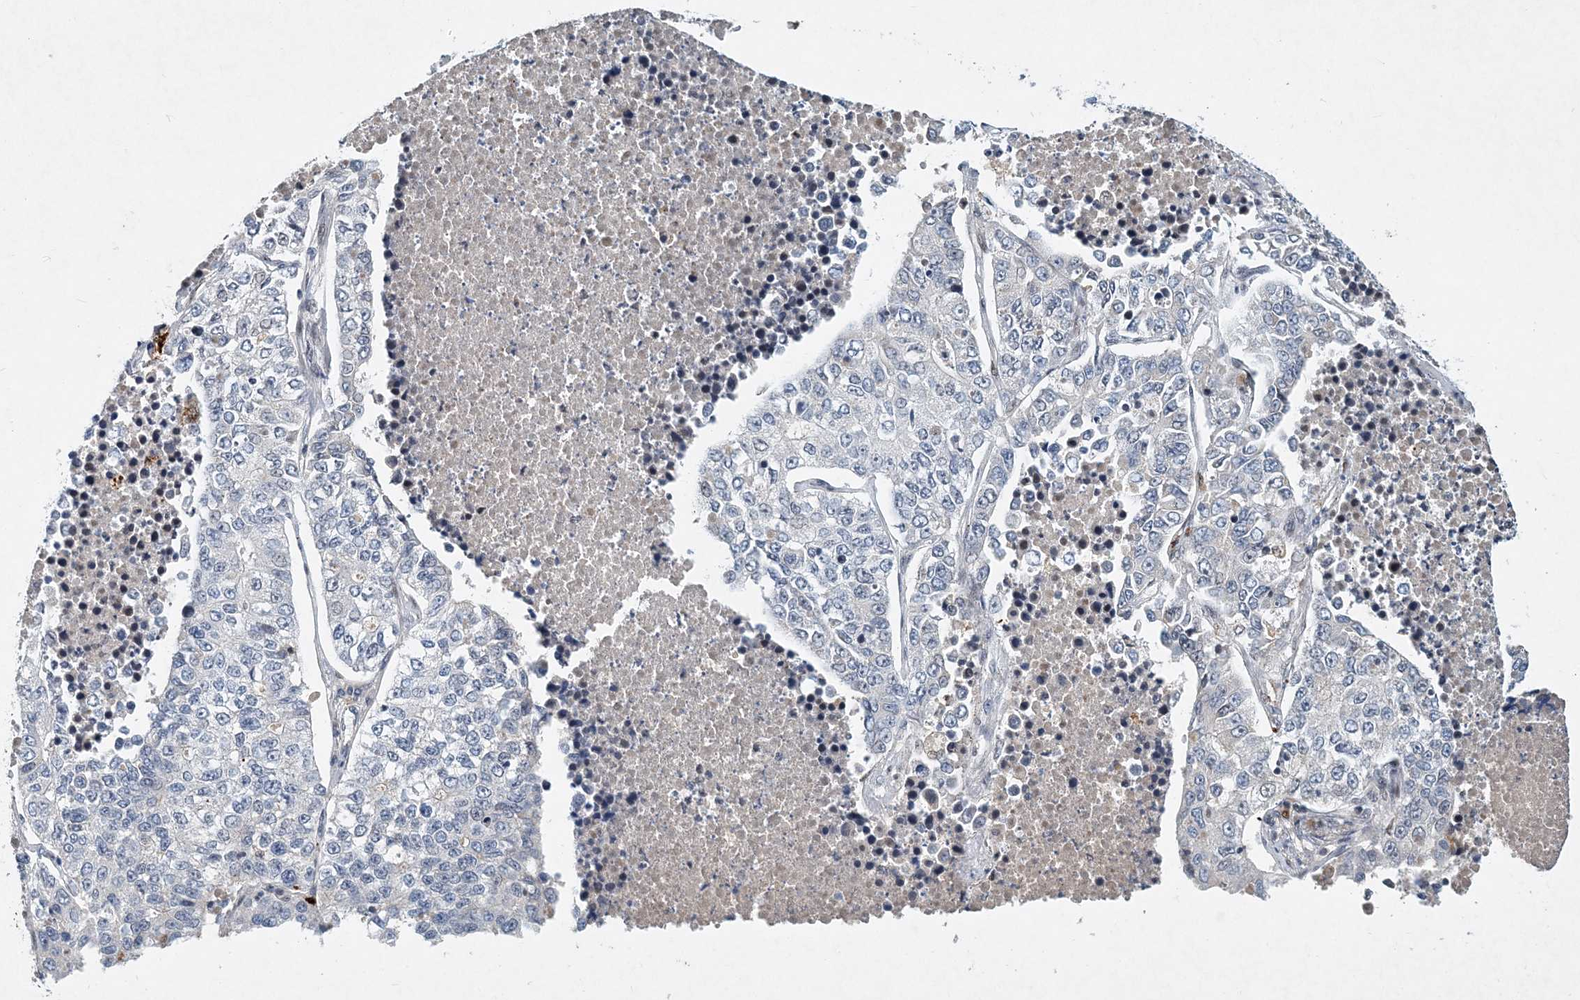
{"staining": {"intensity": "negative", "quantity": "none", "location": "none"}, "tissue": "lung cancer", "cell_type": "Tumor cells", "image_type": "cancer", "snomed": [{"axis": "morphology", "description": "Adenocarcinoma, NOS"}, {"axis": "topography", "description": "Lung"}], "caption": "This is an immunohistochemistry photomicrograph of adenocarcinoma (lung). There is no staining in tumor cells.", "gene": "KPNA4", "patient": {"sex": "male", "age": 49}}